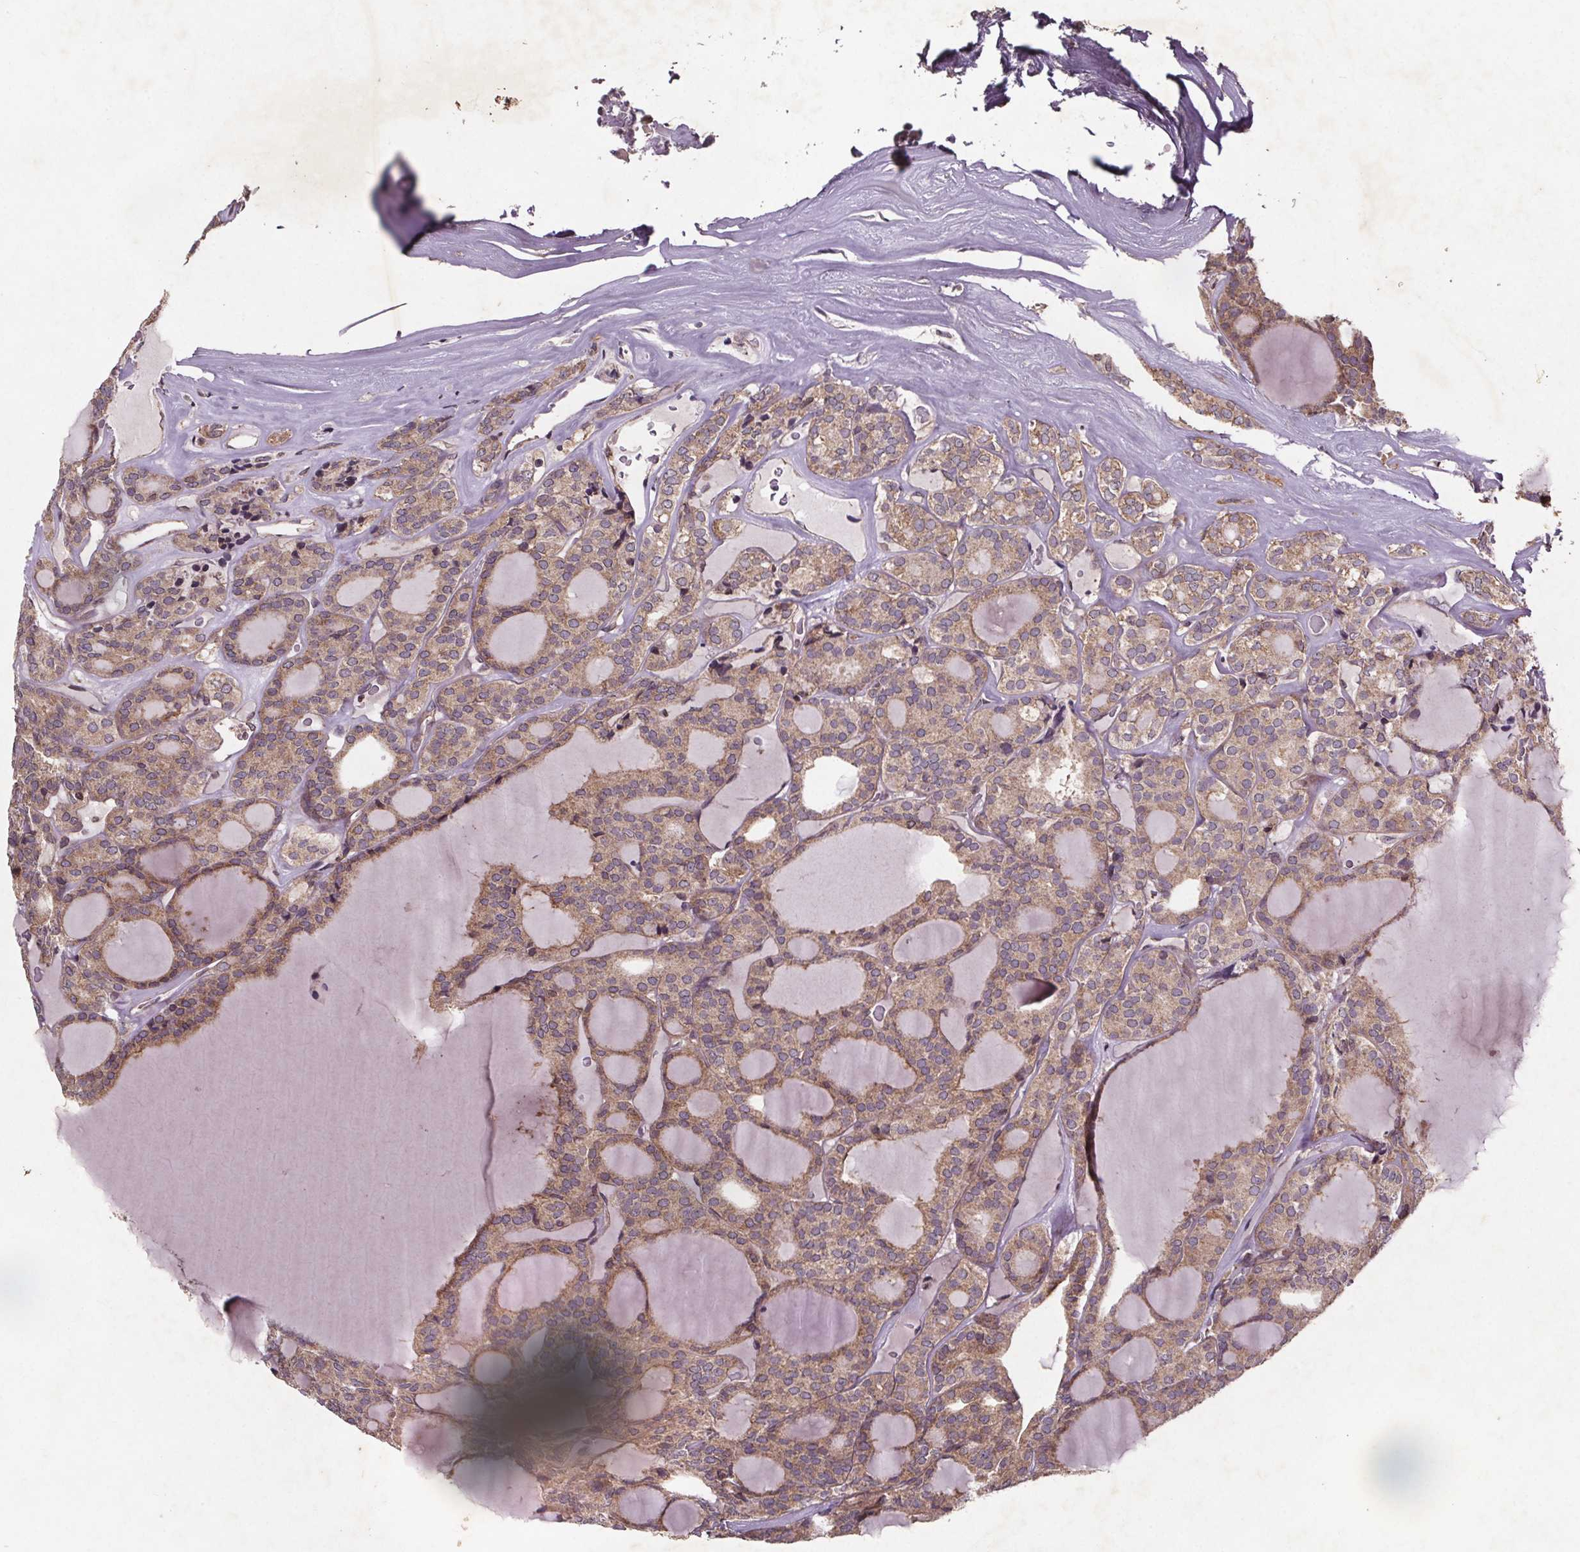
{"staining": {"intensity": "weak", "quantity": ">75%", "location": "cytoplasmic/membranous"}, "tissue": "thyroid cancer", "cell_type": "Tumor cells", "image_type": "cancer", "snomed": [{"axis": "morphology", "description": "Follicular adenoma carcinoma, NOS"}, {"axis": "topography", "description": "Thyroid gland"}], "caption": "Immunohistochemistry (IHC) photomicrograph of thyroid follicular adenoma carcinoma stained for a protein (brown), which reveals low levels of weak cytoplasmic/membranous positivity in about >75% of tumor cells.", "gene": "STRN3", "patient": {"sex": "male", "age": 74}}